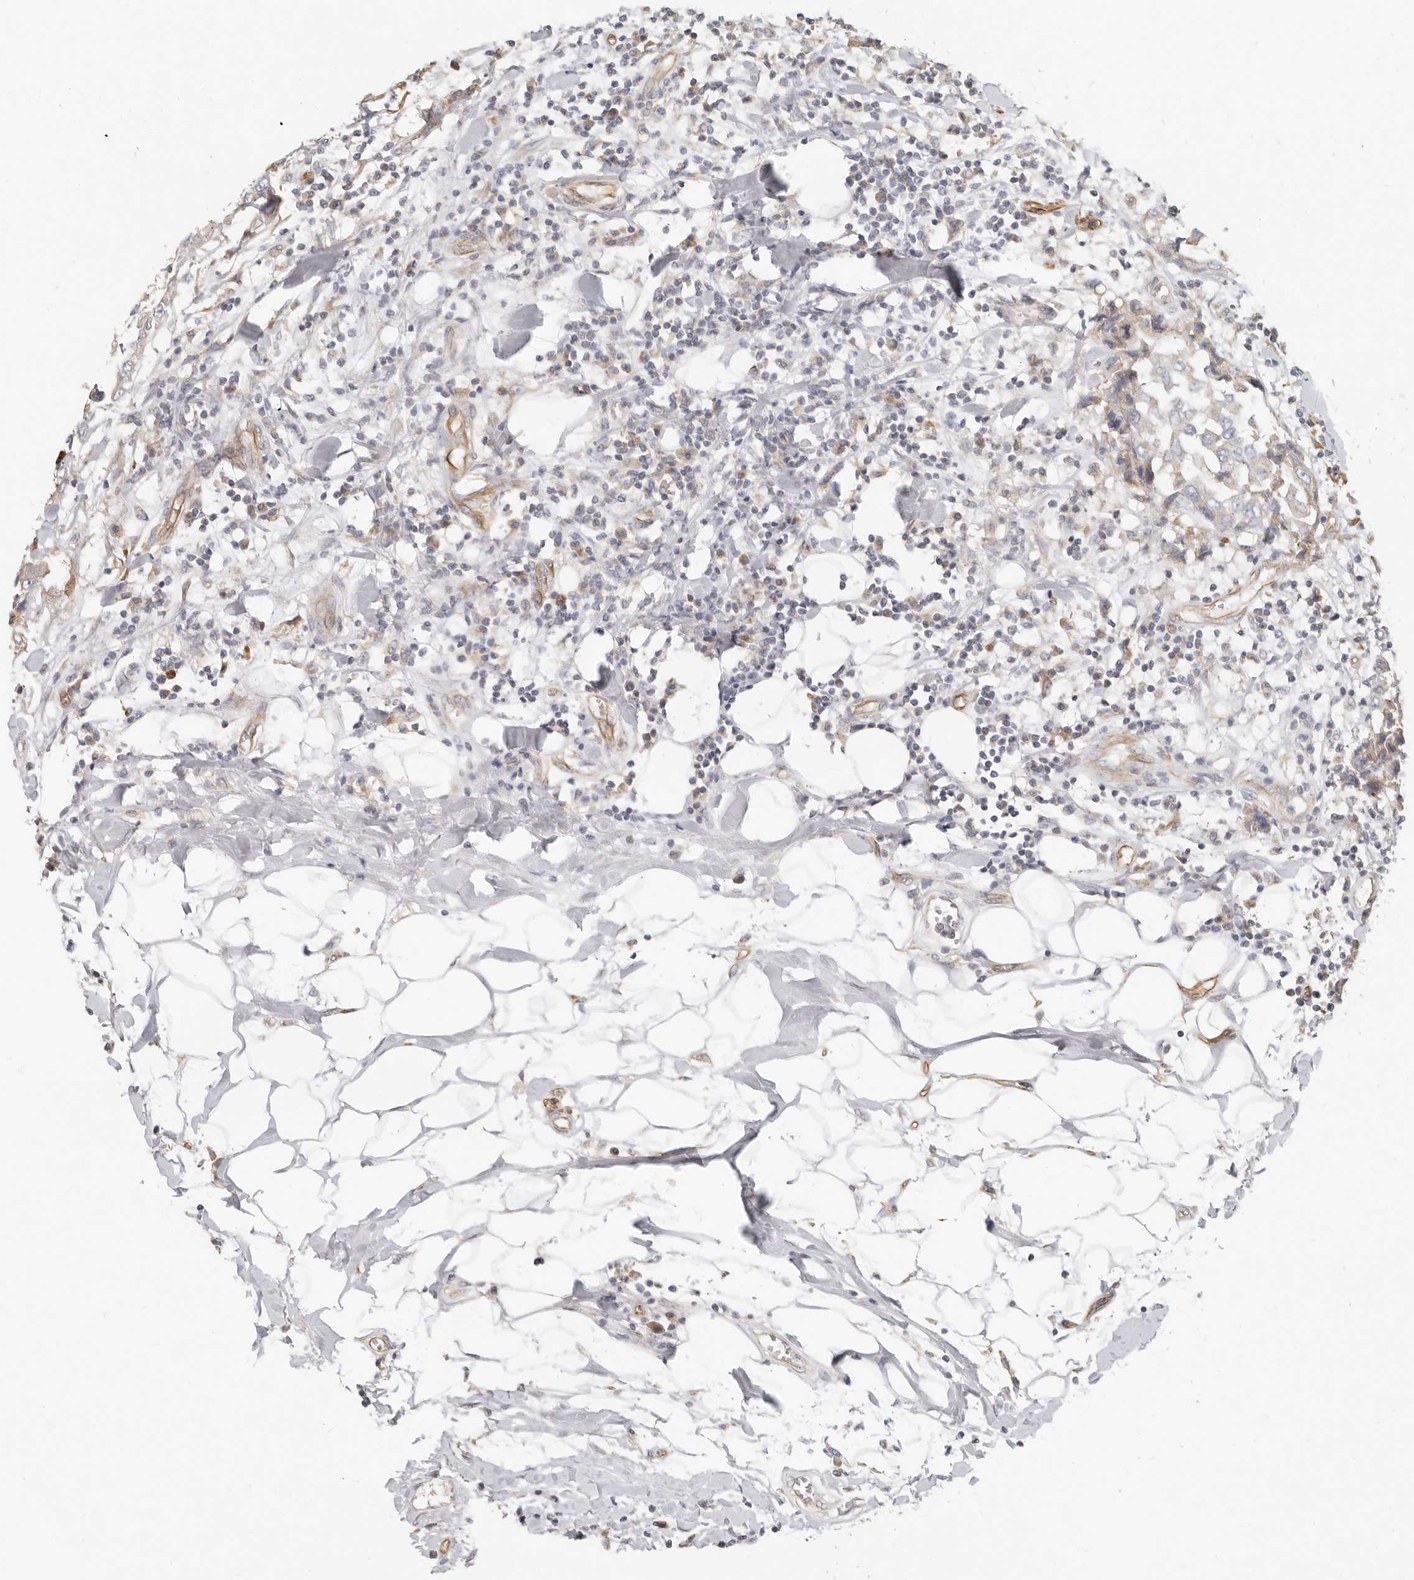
{"staining": {"intensity": "negative", "quantity": "none", "location": "none"}, "tissue": "breast cancer", "cell_type": "Tumor cells", "image_type": "cancer", "snomed": [{"axis": "morphology", "description": "Duct carcinoma"}, {"axis": "topography", "description": "Breast"}], "caption": "This micrograph is of breast cancer (infiltrating ductal carcinoma) stained with IHC to label a protein in brown with the nuclei are counter-stained blue. There is no expression in tumor cells.", "gene": "SPRING1", "patient": {"sex": "female", "age": 27}}